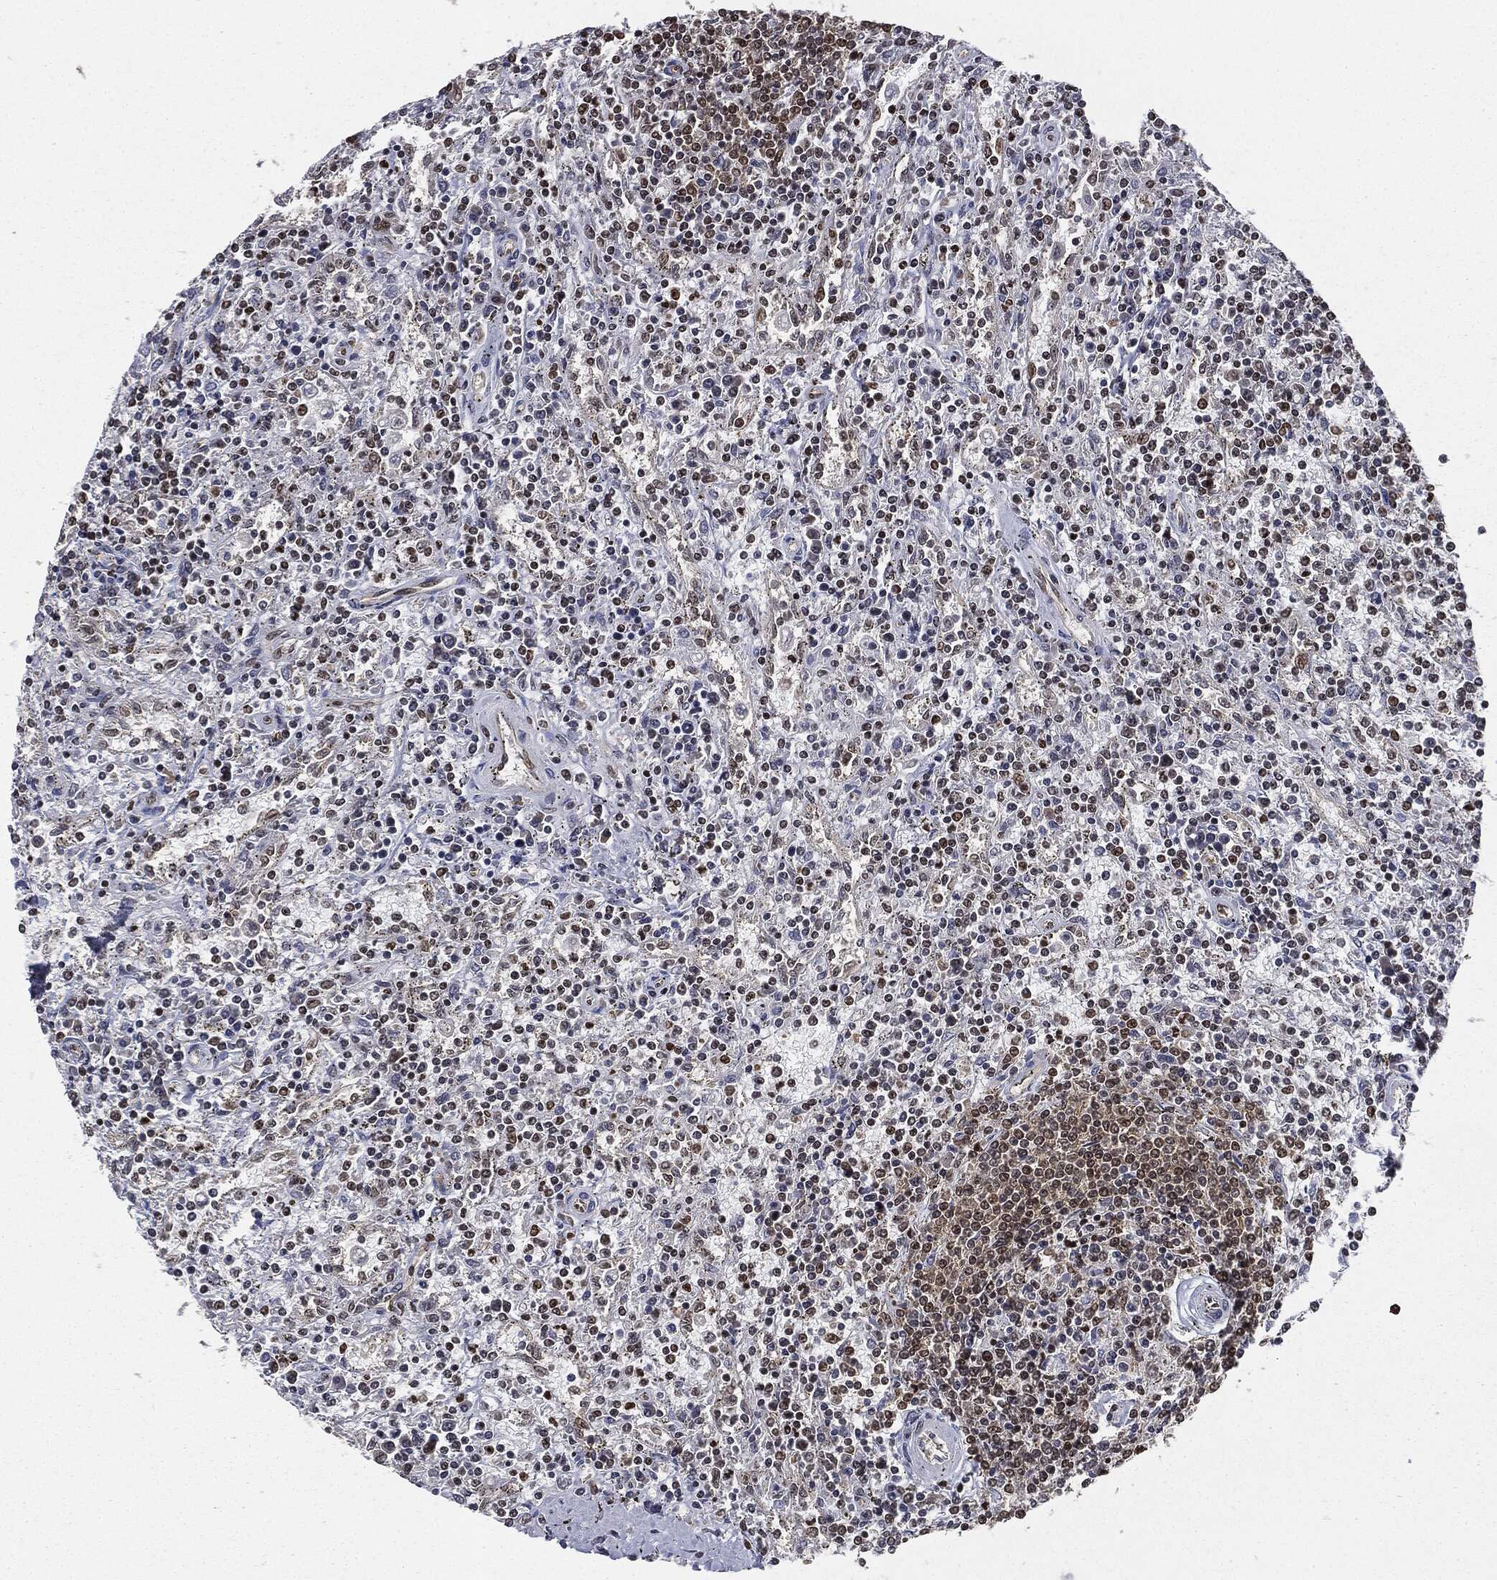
{"staining": {"intensity": "moderate", "quantity": "<25%", "location": "nuclear"}, "tissue": "lymphoma", "cell_type": "Tumor cells", "image_type": "cancer", "snomed": [{"axis": "morphology", "description": "Malignant lymphoma, non-Hodgkin's type, Low grade"}, {"axis": "topography", "description": "Spleen"}], "caption": "This is a photomicrograph of IHC staining of lymphoma, which shows moderate staining in the nuclear of tumor cells.", "gene": "TBC1D22A", "patient": {"sex": "male", "age": 62}}